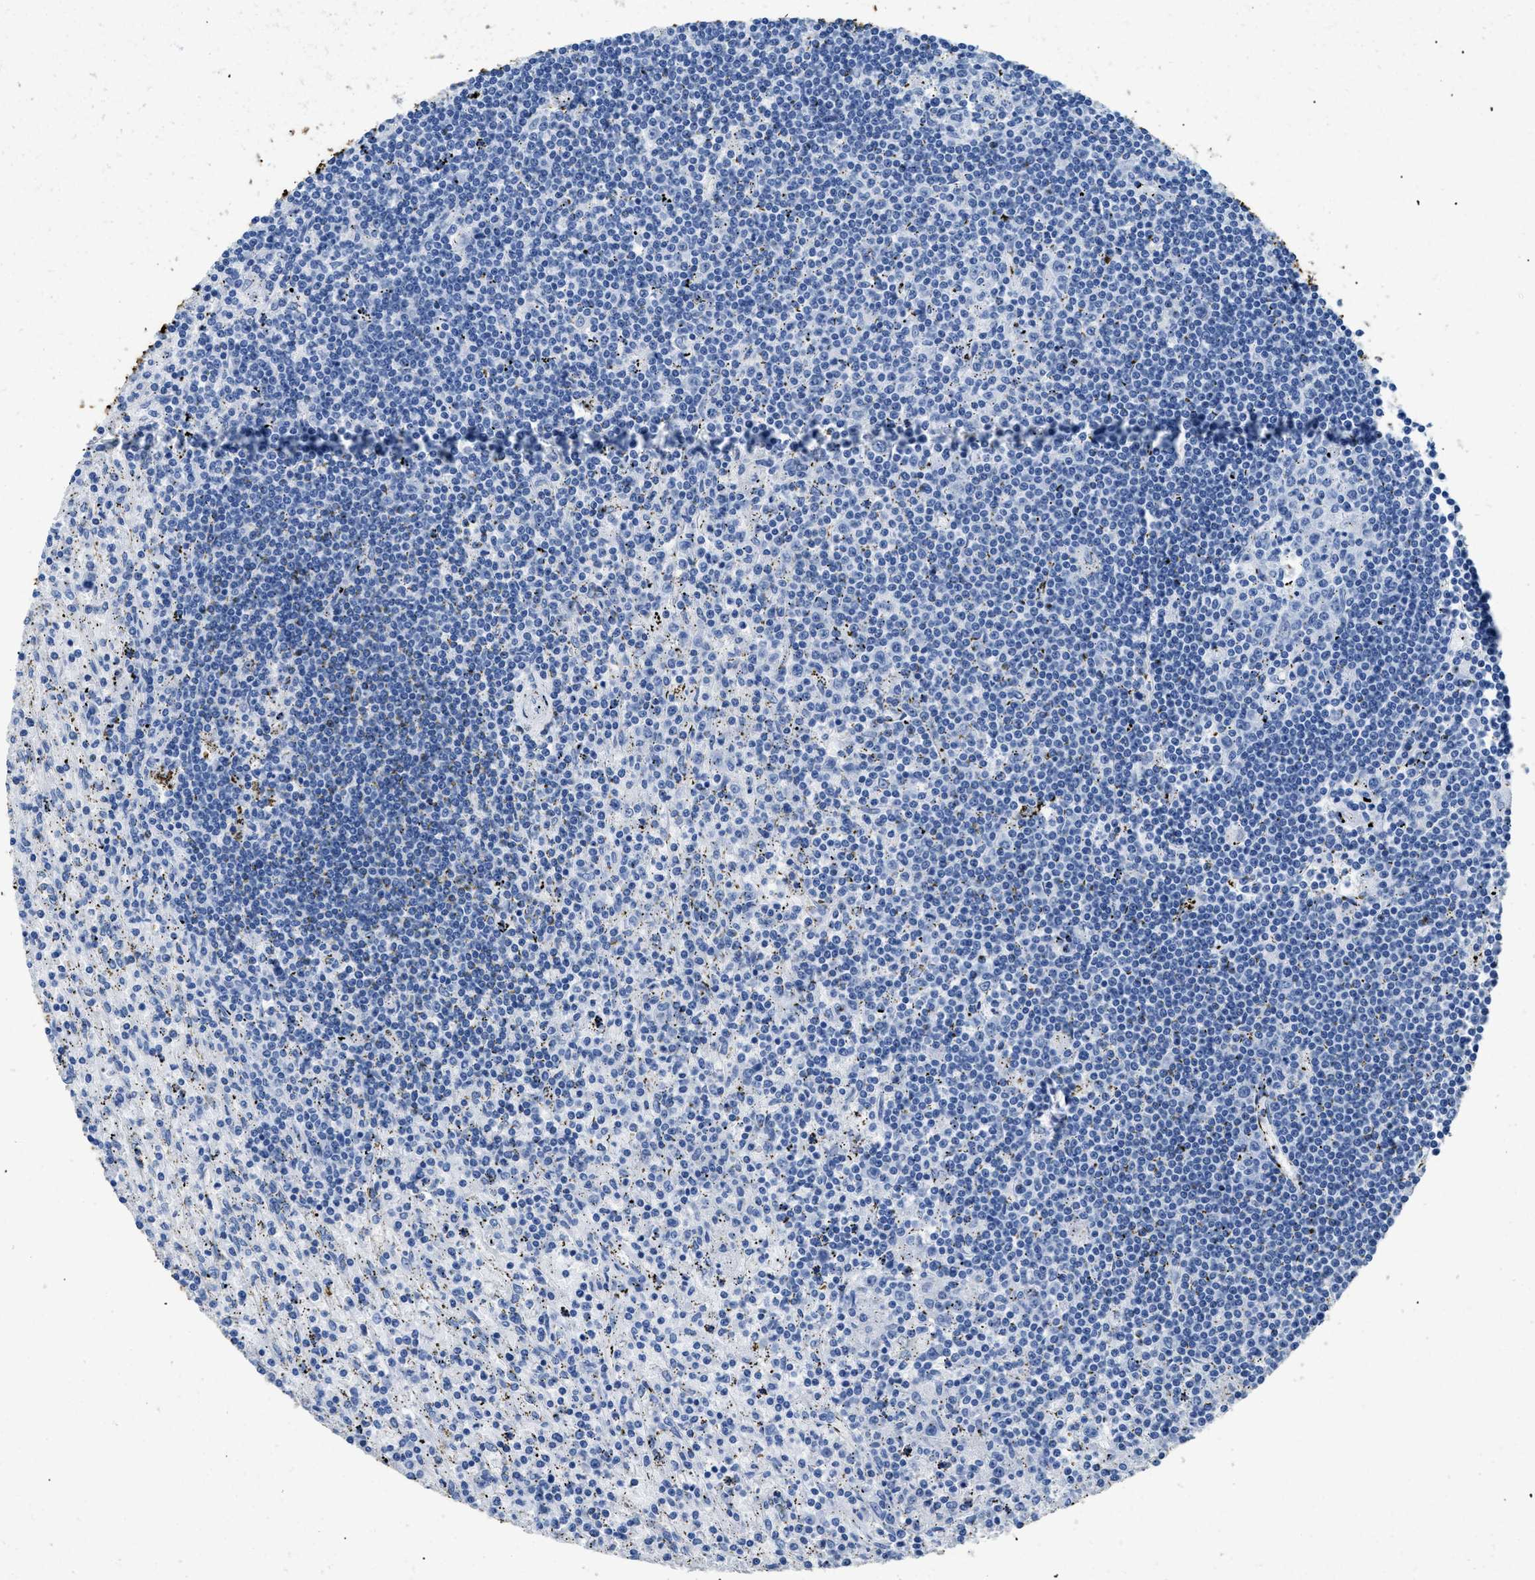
{"staining": {"intensity": "negative", "quantity": "none", "location": "none"}, "tissue": "lymphoma", "cell_type": "Tumor cells", "image_type": "cancer", "snomed": [{"axis": "morphology", "description": "Malignant lymphoma, non-Hodgkin's type, Low grade"}, {"axis": "topography", "description": "Spleen"}], "caption": "Immunohistochemistry of human low-grade malignant lymphoma, non-Hodgkin's type exhibits no expression in tumor cells.", "gene": "DLC1", "patient": {"sex": "male", "age": 76}}